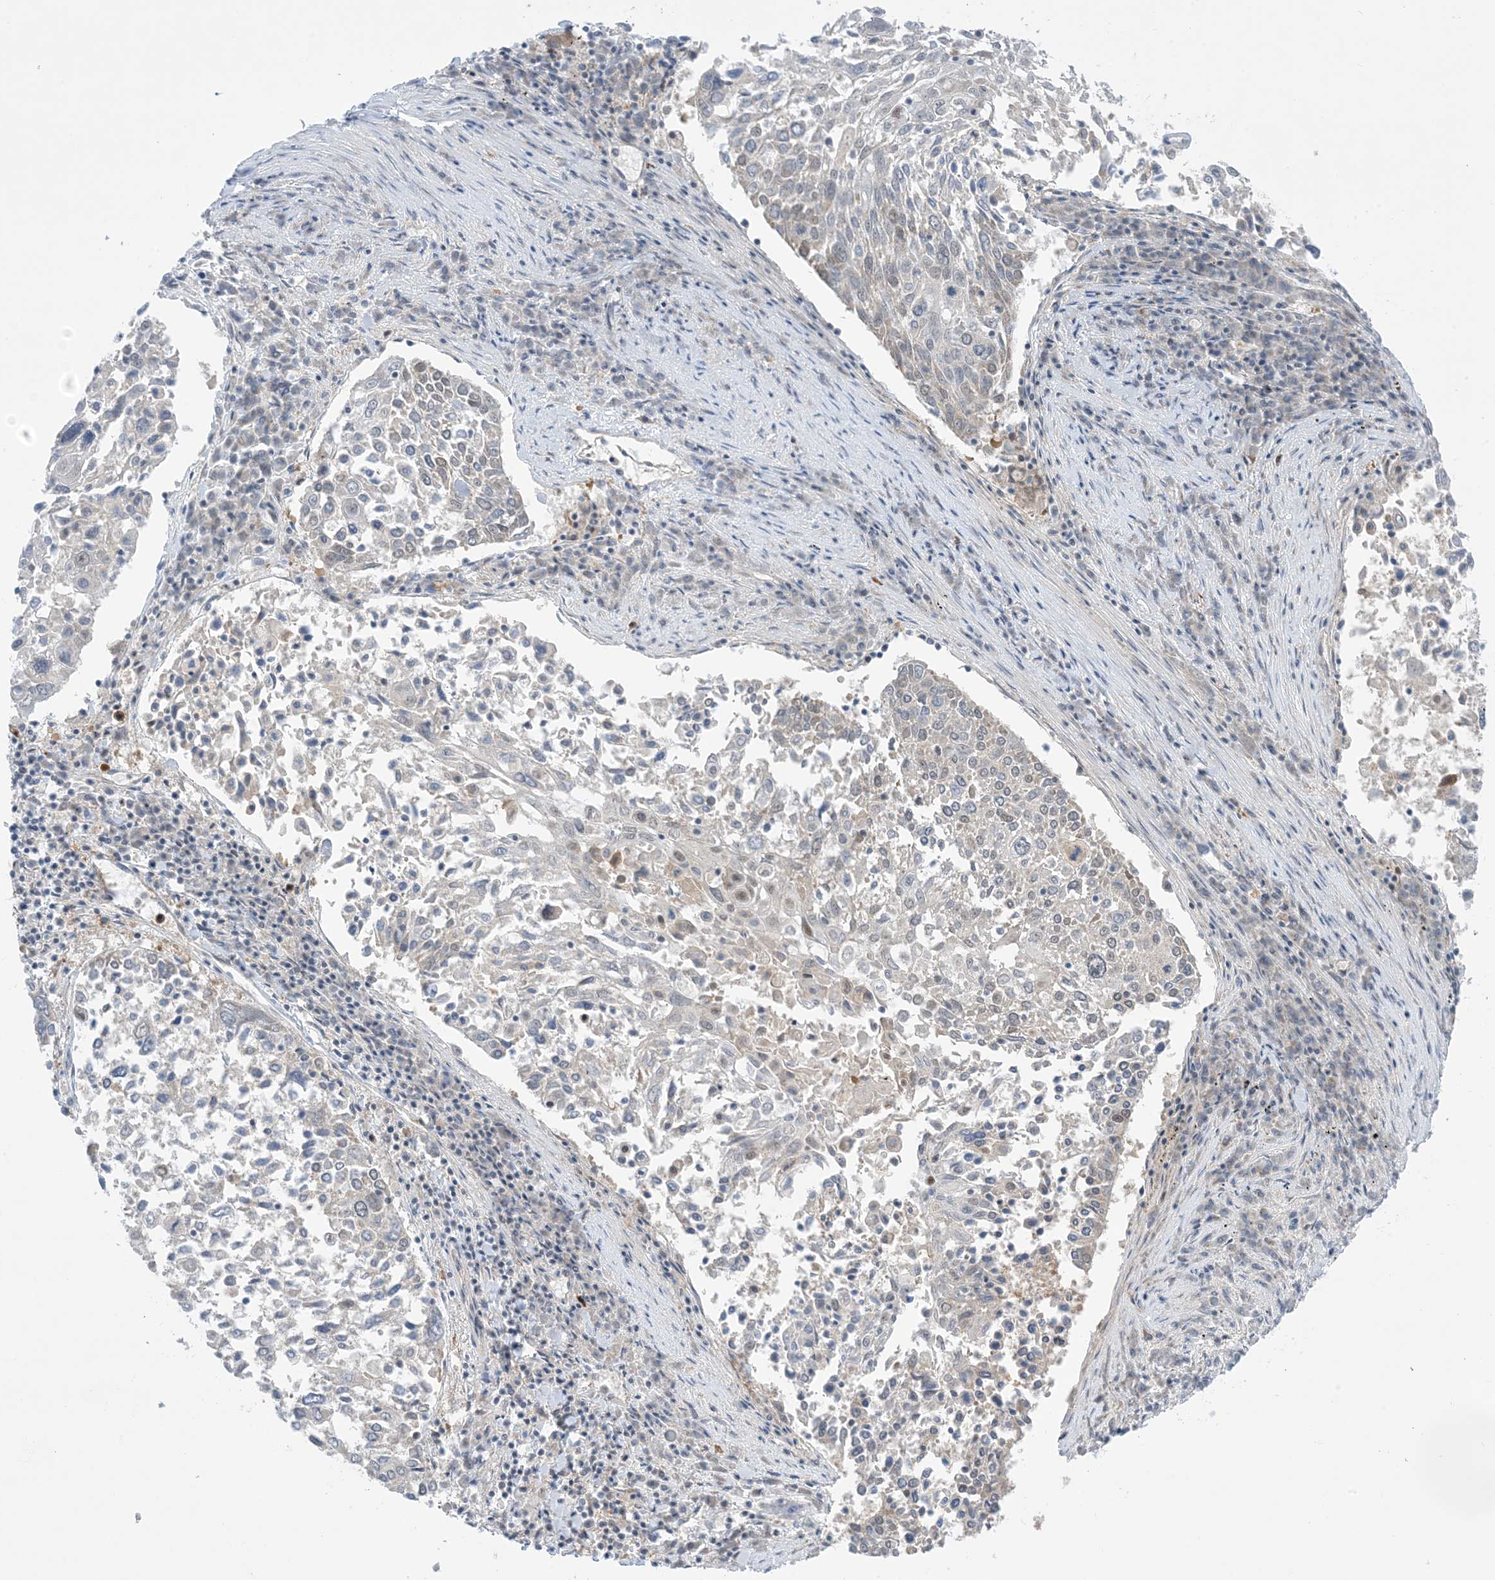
{"staining": {"intensity": "negative", "quantity": "none", "location": "none"}, "tissue": "lung cancer", "cell_type": "Tumor cells", "image_type": "cancer", "snomed": [{"axis": "morphology", "description": "Squamous cell carcinoma, NOS"}, {"axis": "topography", "description": "Lung"}], "caption": "The micrograph reveals no significant expression in tumor cells of lung squamous cell carcinoma.", "gene": "TFPT", "patient": {"sex": "male", "age": 65}}